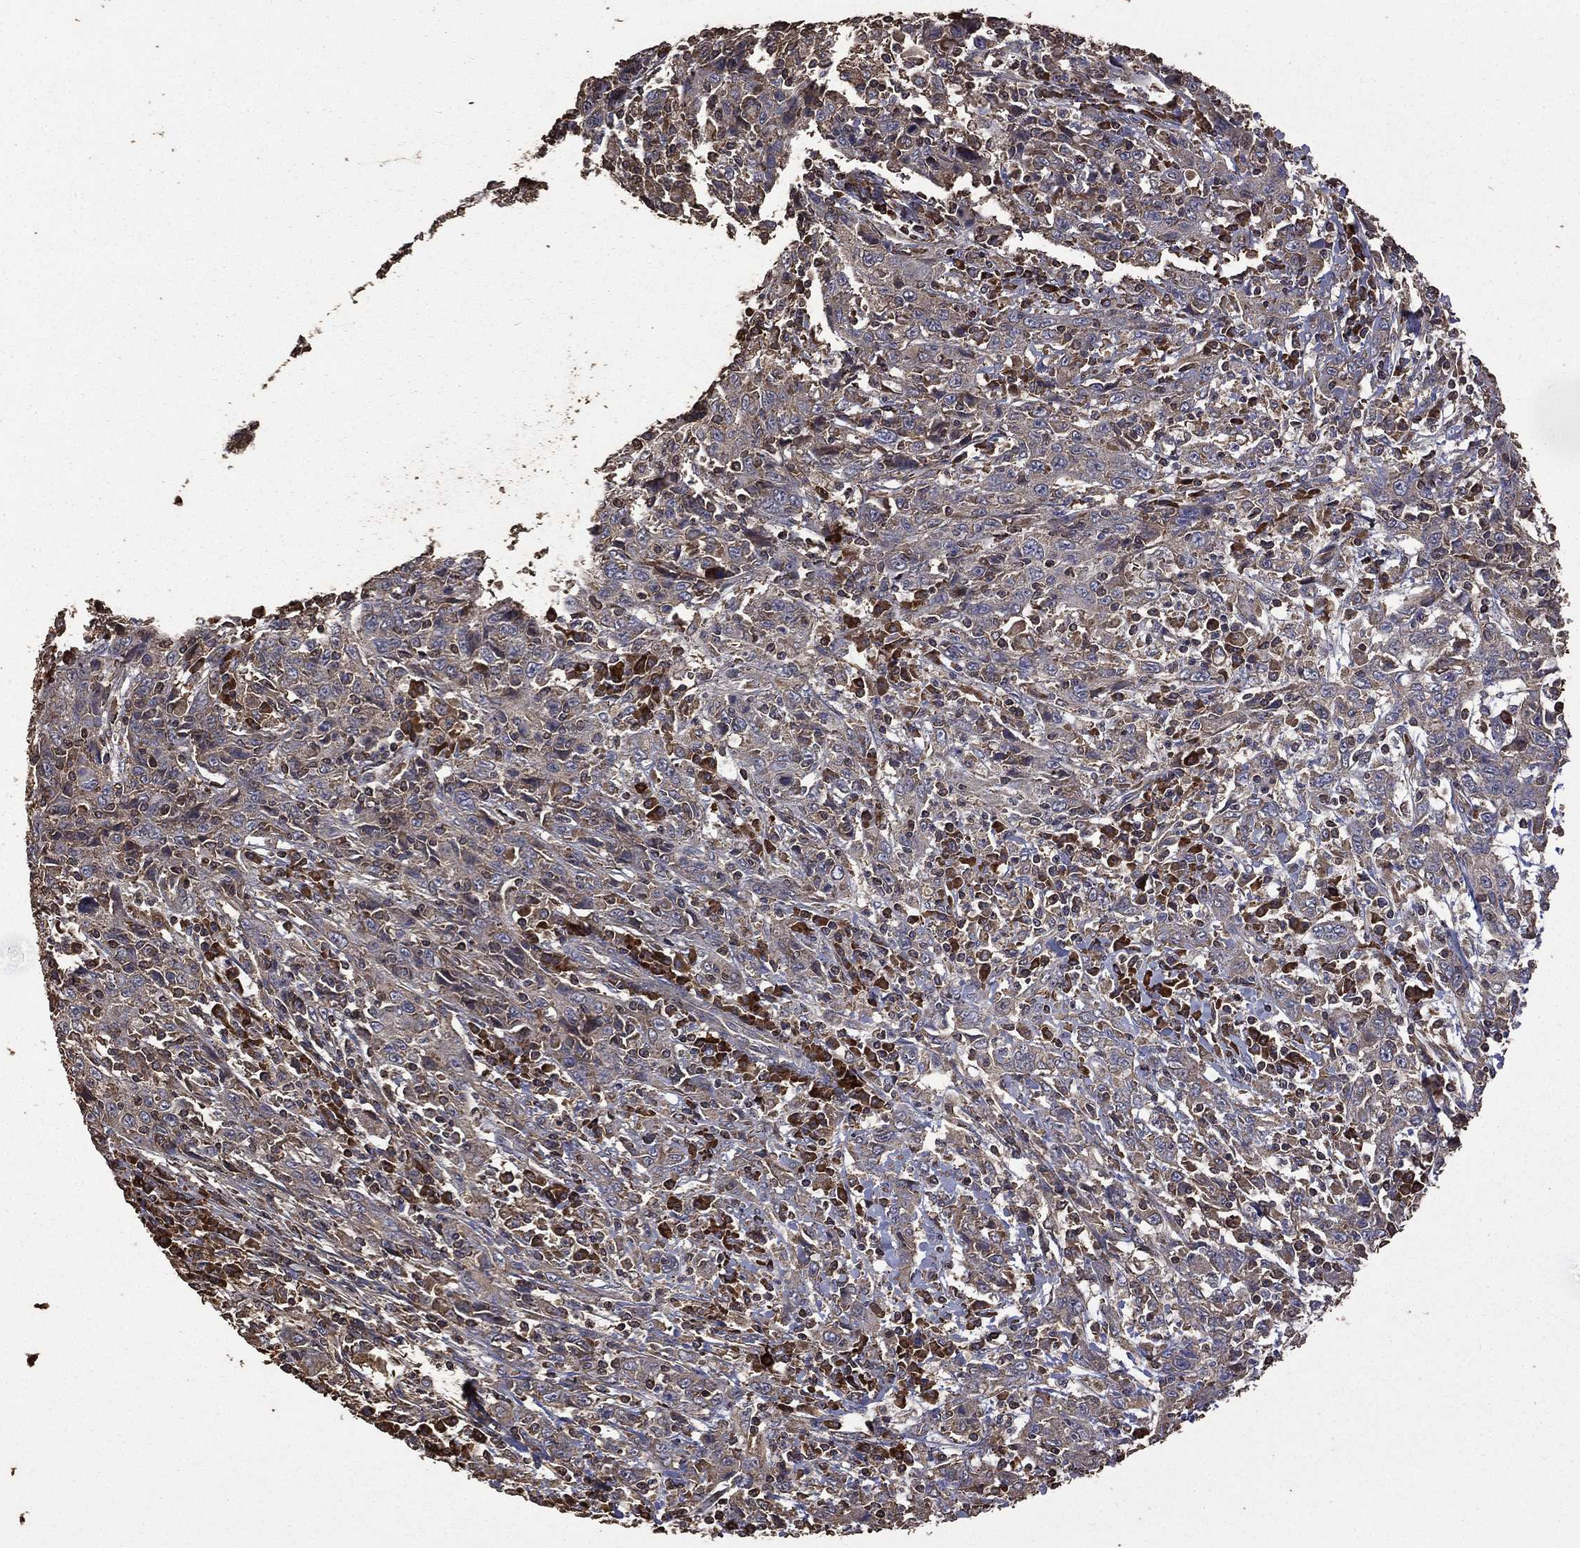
{"staining": {"intensity": "moderate", "quantity": "<25%", "location": "cytoplasmic/membranous"}, "tissue": "cervical cancer", "cell_type": "Tumor cells", "image_type": "cancer", "snomed": [{"axis": "morphology", "description": "Squamous cell carcinoma, NOS"}, {"axis": "topography", "description": "Cervix"}], "caption": "Cervical squamous cell carcinoma stained with DAB immunohistochemistry shows low levels of moderate cytoplasmic/membranous staining in approximately <25% of tumor cells.", "gene": "METTL27", "patient": {"sex": "female", "age": 46}}